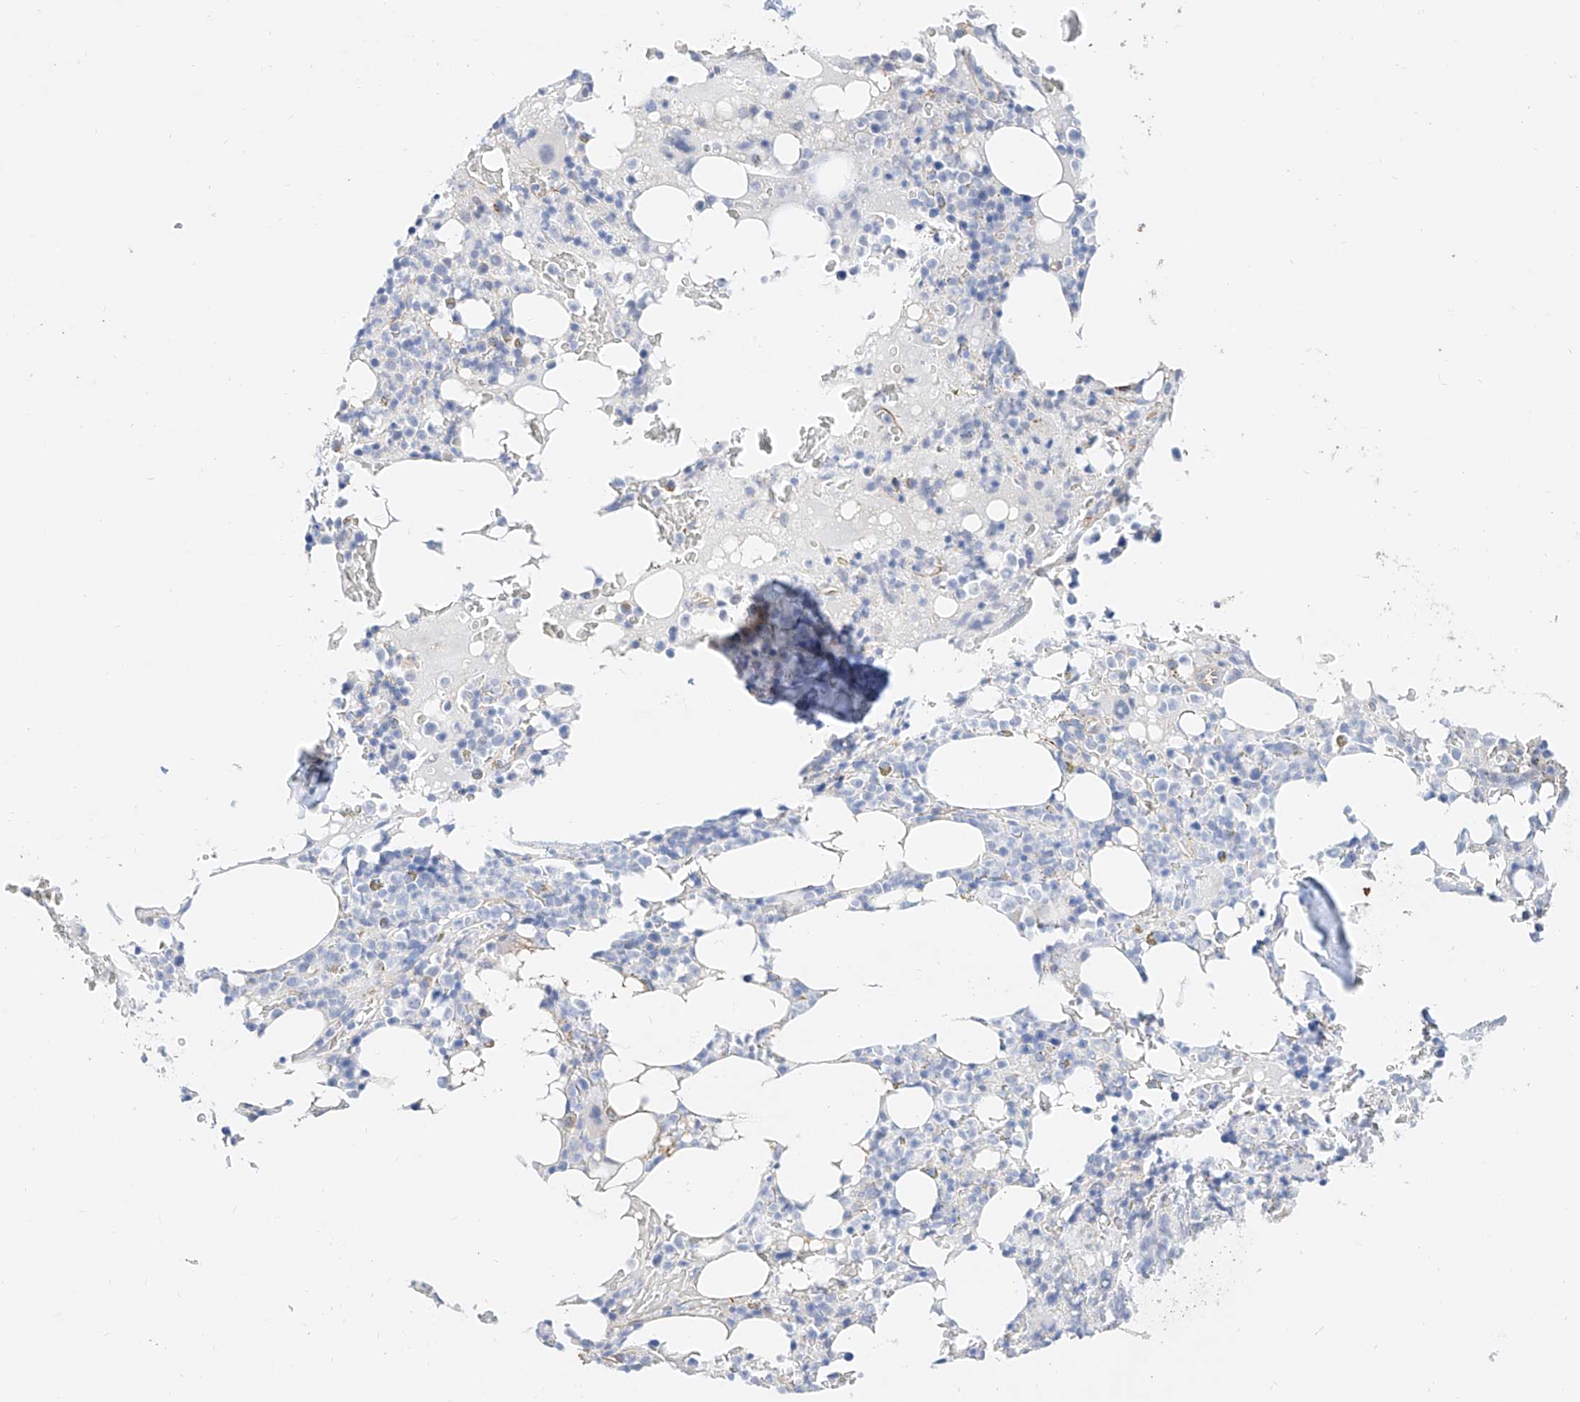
{"staining": {"intensity": "negative", "quantity": "none", "location": "none"}, "tissue": "bone marrow", "cell_type": "Hematopoietic cells", "image_type": "normal", "snomed": [{"axis": "morphology", "description": "Normal tissue, NOS"}, {"axis": "topography", "description": "Bone marrow"}], "caption": "DAB immunohistochemical staining of benign bone marrow reveals no significant expression in hematopoietic cells. (Immunohistochemistry (ihc), brightfield microscopy, high magnification).", "gene": "SBSPON", "patient": {"sex": "male", "age": 58}}